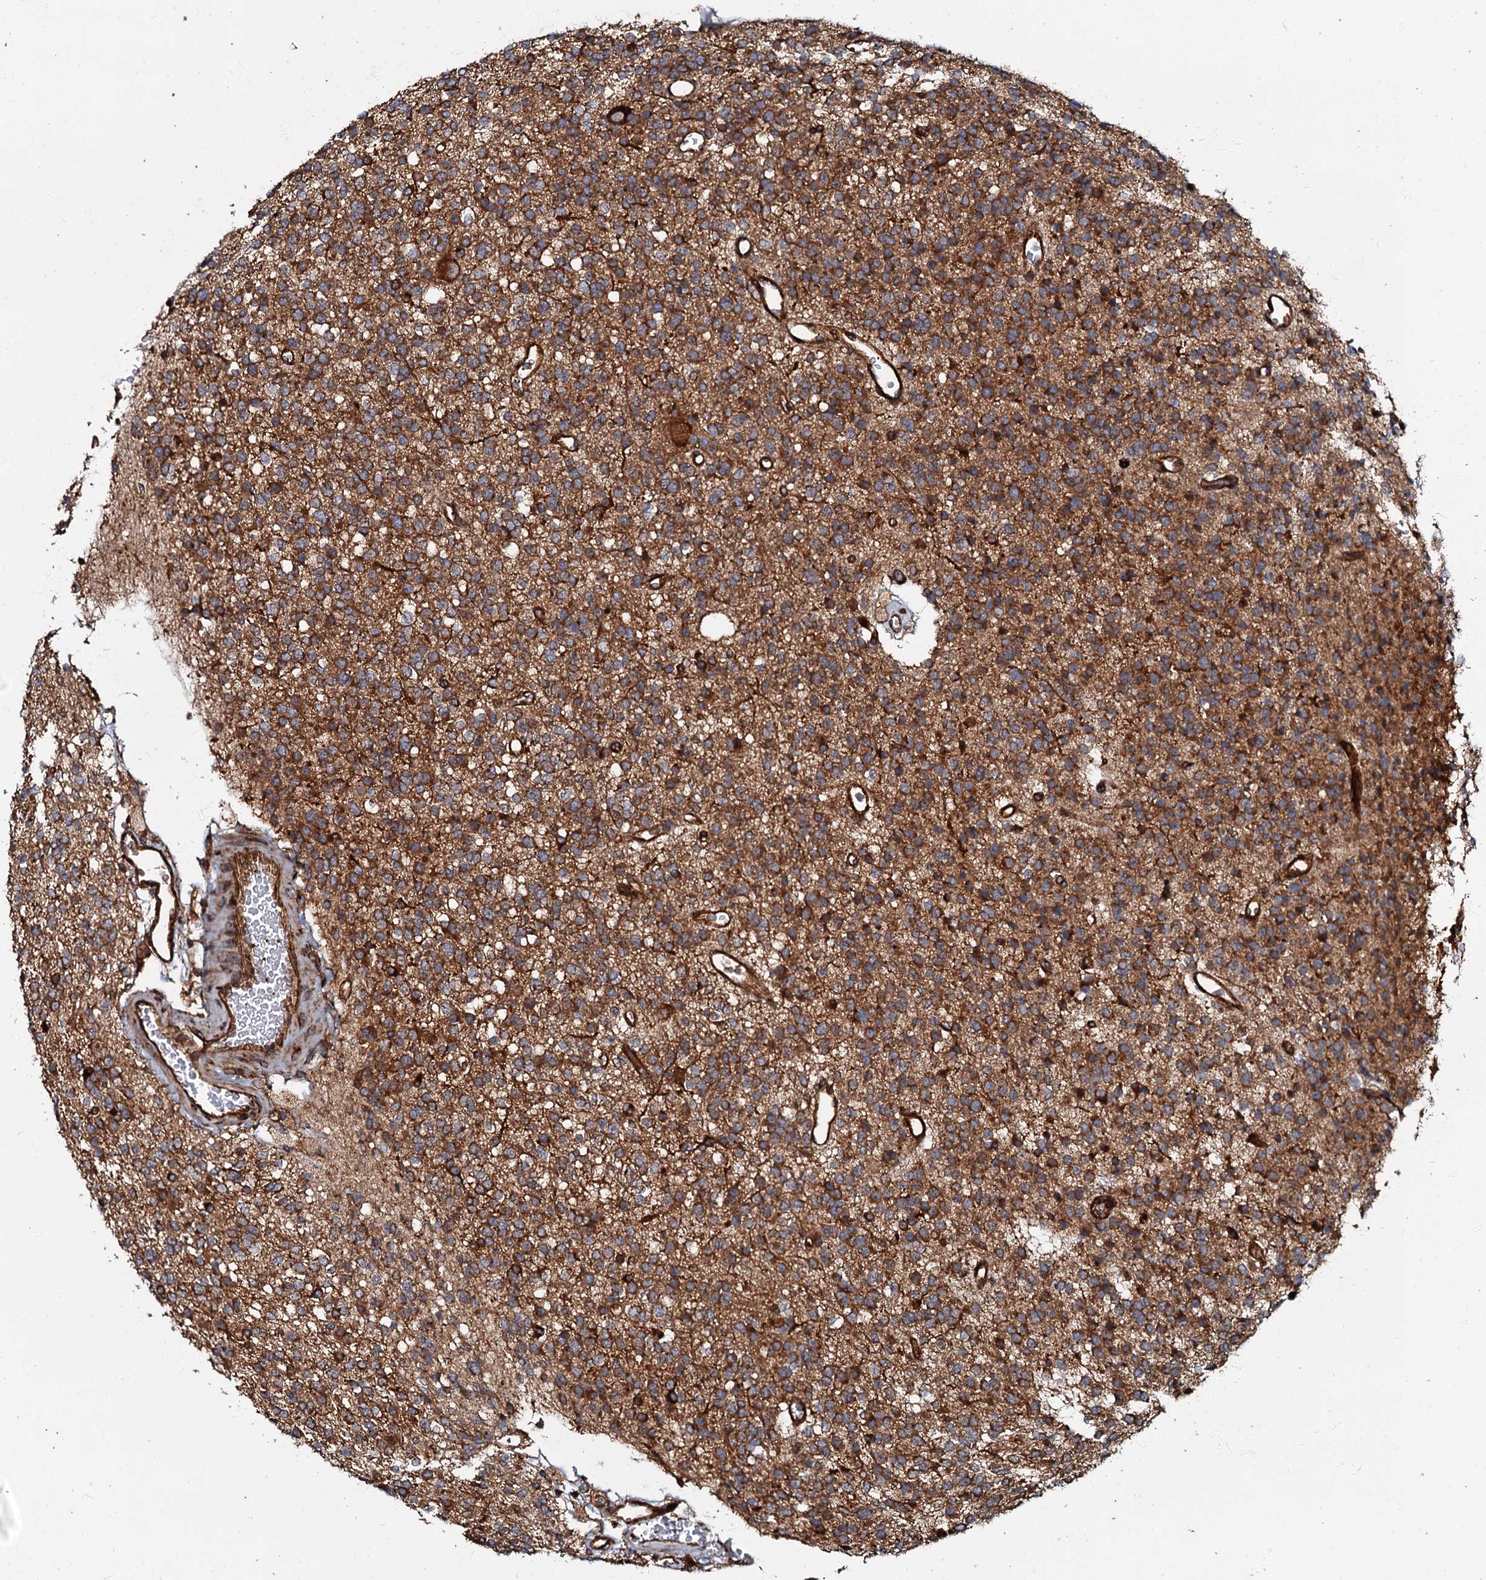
{"staining": {"intensity": "strong", "quantity": ">75%", "location": "cytoplasmic/membranous"}, "tissue": "glioma", "cell_type": "Tumor cells", "image_type": "cancer", "snomed": [{"axis": "morphology", "description": "Glioma, malignant, High grade"}, {"axis": "topography", "description": "Brain"}], "caption": "Malignant high-grade glioma stained for a protein (brown) displays strong cytoplasmic/membranous positive positivity in approximately >75% of tumor cells.", "gene": "BLOC1S6", "patient": {"sex": "male", "age": 34}}